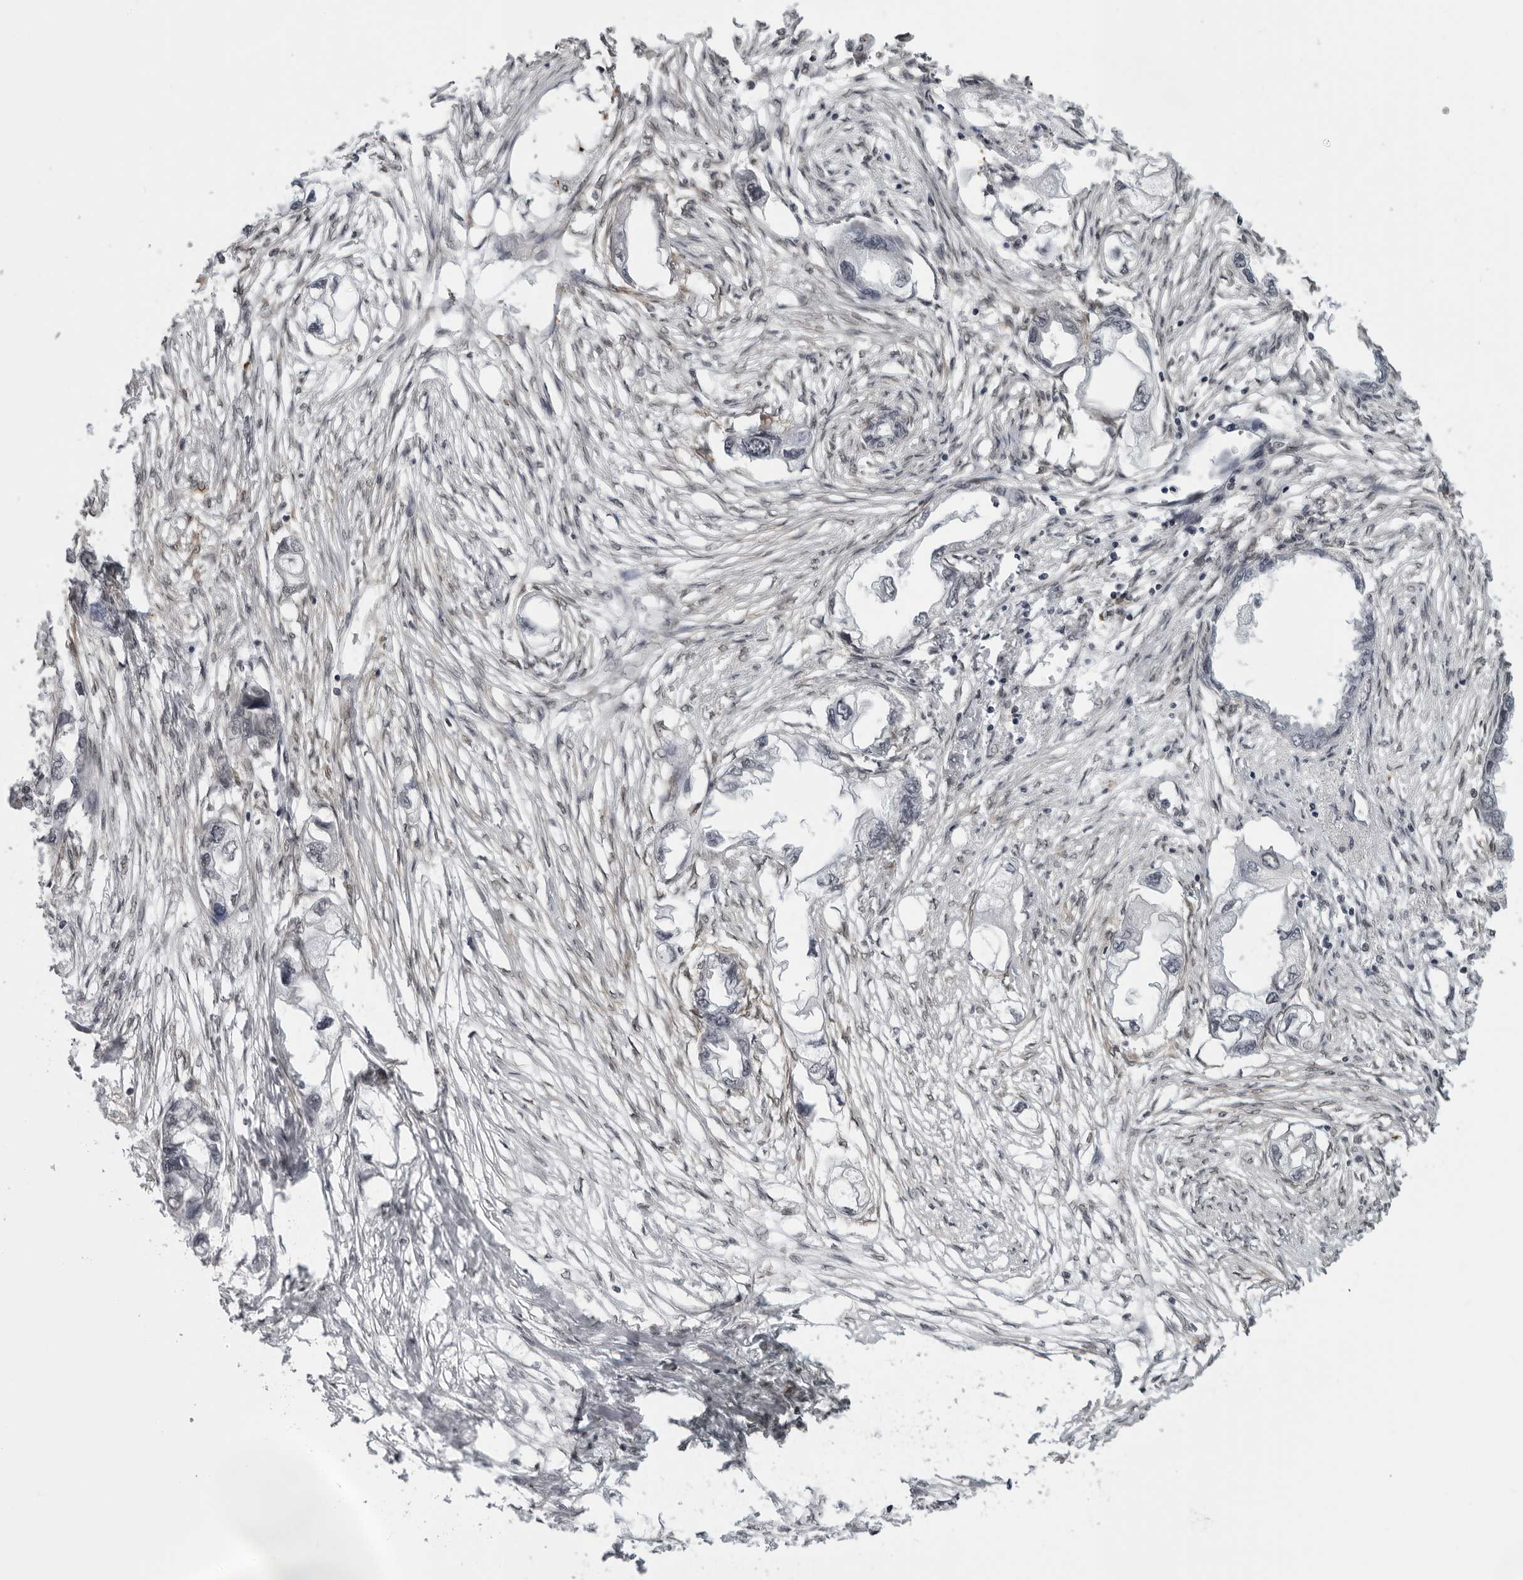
{"staining": {"intensity": "negative", "quantity": "none", "location": "none"}, "tissue": "endometrial cancer", "cell_type": "Tumor cells", "image_type": "cancer", "snomed": [{"axis": "morphology", "description": "Adenocarcinoma, NOS"}, {"axis": "morphology", "description": "Adenocarcinoma, metastatic, NOS"}, {"axis": "topography", "description": "Adipose tissue"}, {"axis": "topography", "description": "Endometrium"}], "caption": "This is a micrograph of immunohistochemistry staining of endometrial cancer, which shows no expression in tumor cells.", "gene": "MAF", "patient": {"sex": "female", "age": 67}}